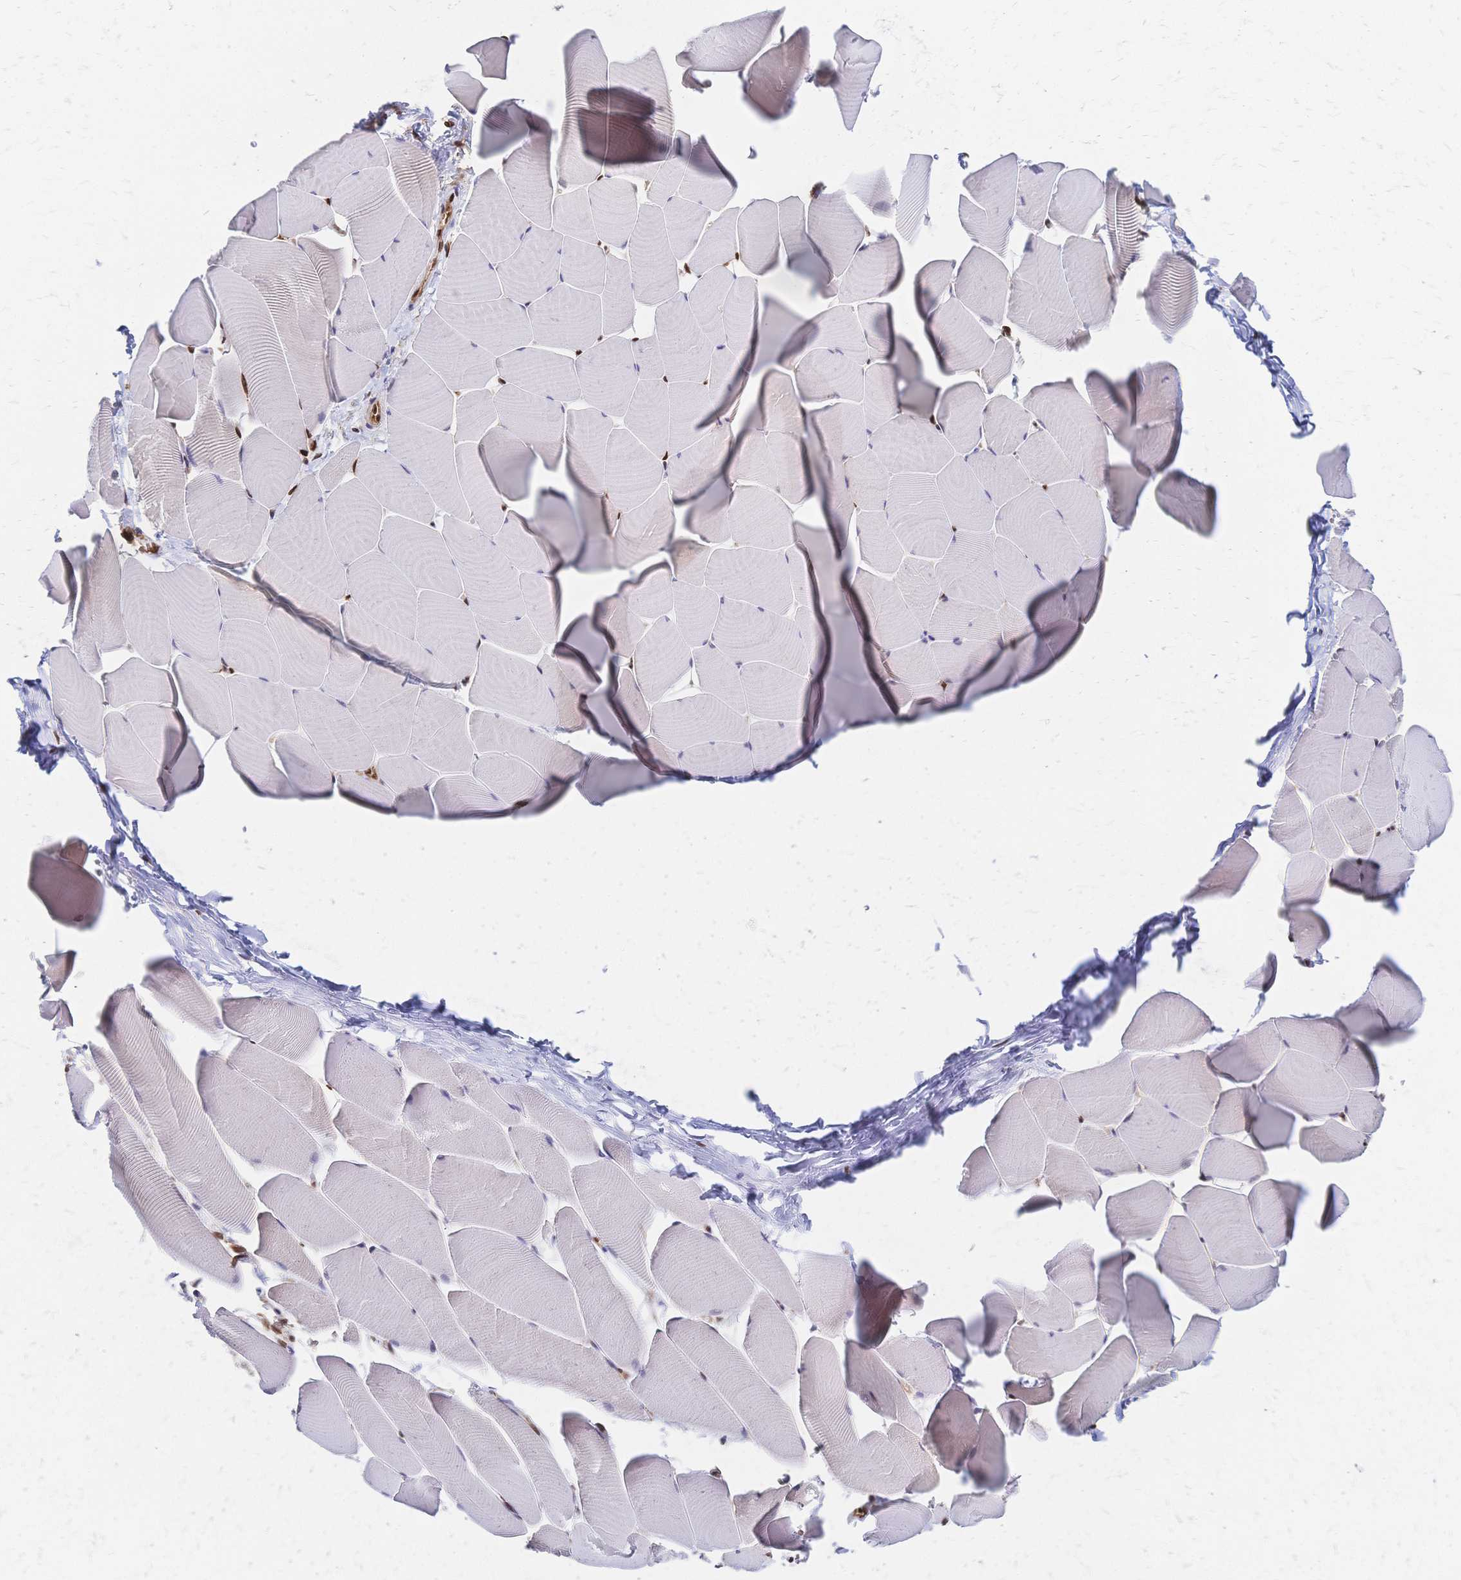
{"staining": {"intensity": "strong", "quantity": "25%-75%", "location": "nuclear"}, "tissue": "skeletal muscle", "cell_type": "Myocytes", "image_type": "normal", "snomed": [{"axis": "morphology", "description": "Normal tissue, NOS"}, {"axis": "topography", "description": "Skeletal muscle"}], "caption": "A high-resolution image shows immunohistochemistry staining of normal skeletal muscle, which reveals strong nuclear expression in approximately 25%-75% of myocytes. The staining was performed using DAB, with brown indicating positive protein expression. Nuclei are stained blue with hematoxylin.", "gene": "HDGF", "patient": {"sex": "male", "age": 25}}